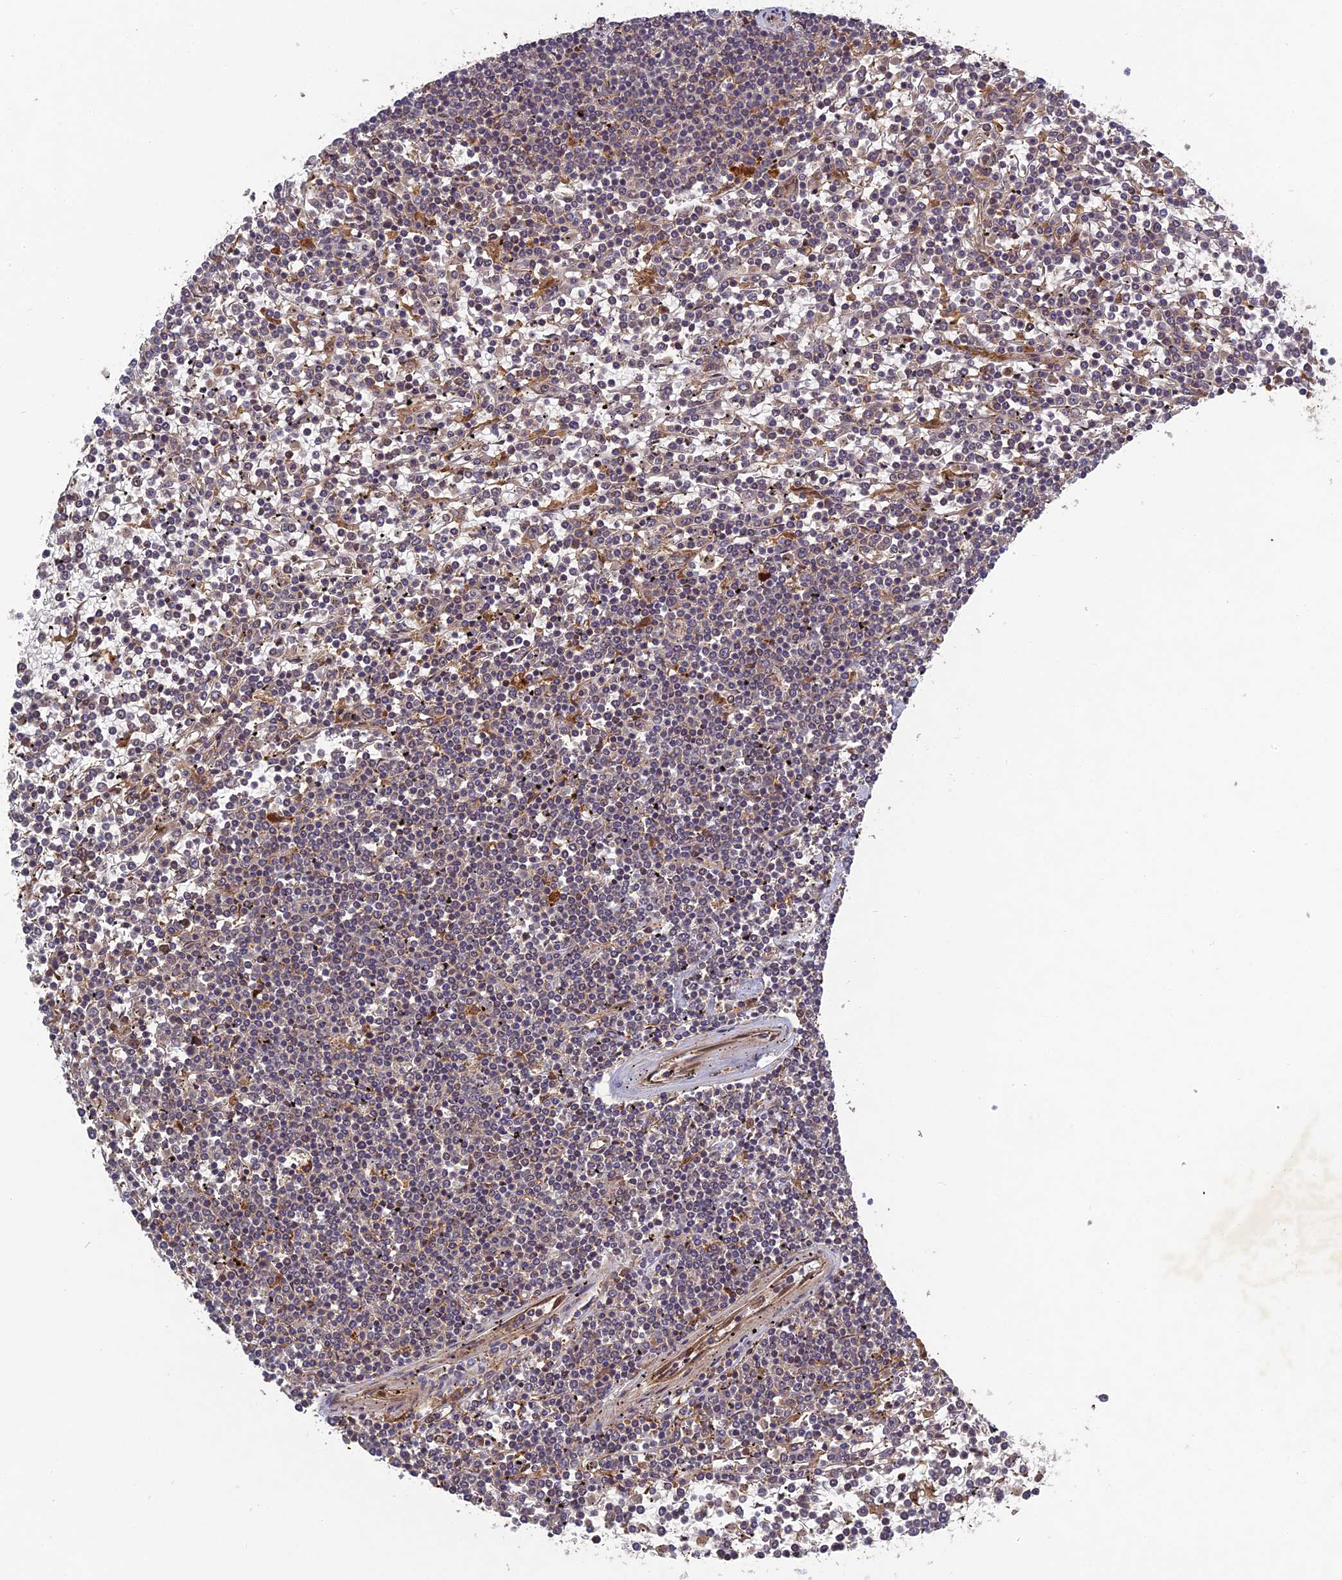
{"staining": {"intensity": "weak", "quantity": "<25%", "location": "cytoplasmic/membranous"}, "tissue": "lymphoma", "cell_type": "Tumor cells", "image_type": "cancer", "snomed": [{"axis": "morphology", "description": "Malignant lymphoma, non-Hodgkin's type, Low grade"}, {"axis": "topography", "description": "Spleen"}], "caption": "There is no significant positivity in tumor cells of lymphoma.", "gene": "TMUB2", "patient": {"sex": "female", "age": 19}}